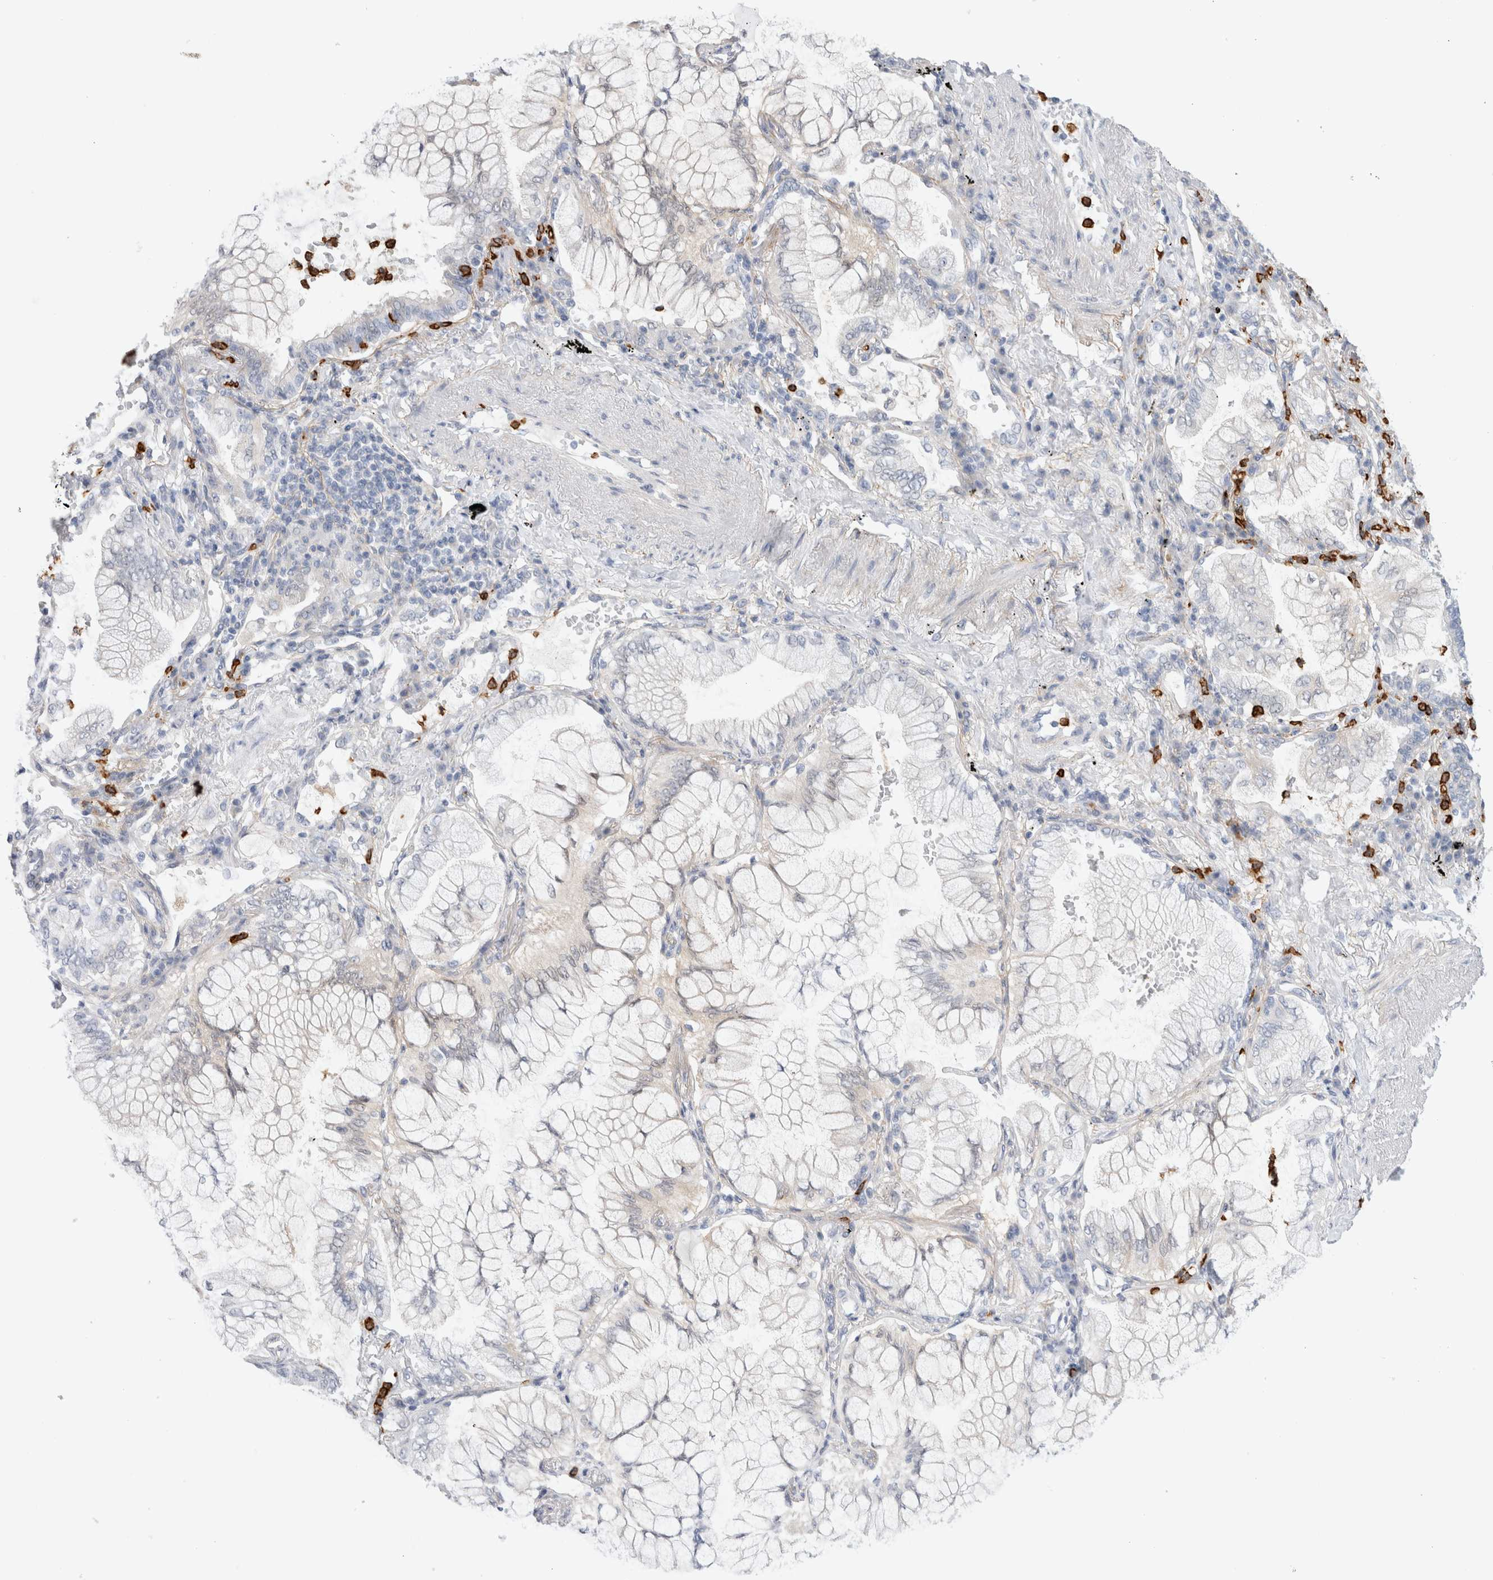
{"staining": {"intensity": "weak", "quantity": "<25%", "location": "cytoplasmic/membranous"}, "tissue": "lung cancer", "cell_type": "Tumor cells", "image_type": "cancer", "snomed": [{"axis": "morphology", "description": "Adenocarcinoma, NOS"}, {"axis": "topography", "description": "Lung"}], "caption": "This is a micrograph of IHC staining of adenocarcinoma (lung), which shows no staining in tumor cells. (Immunohistochemistry (ihc), brightfield microscopy, high magnification).", "gene": "GSDMB", "patient": {"sex": "female", "age": 70}}